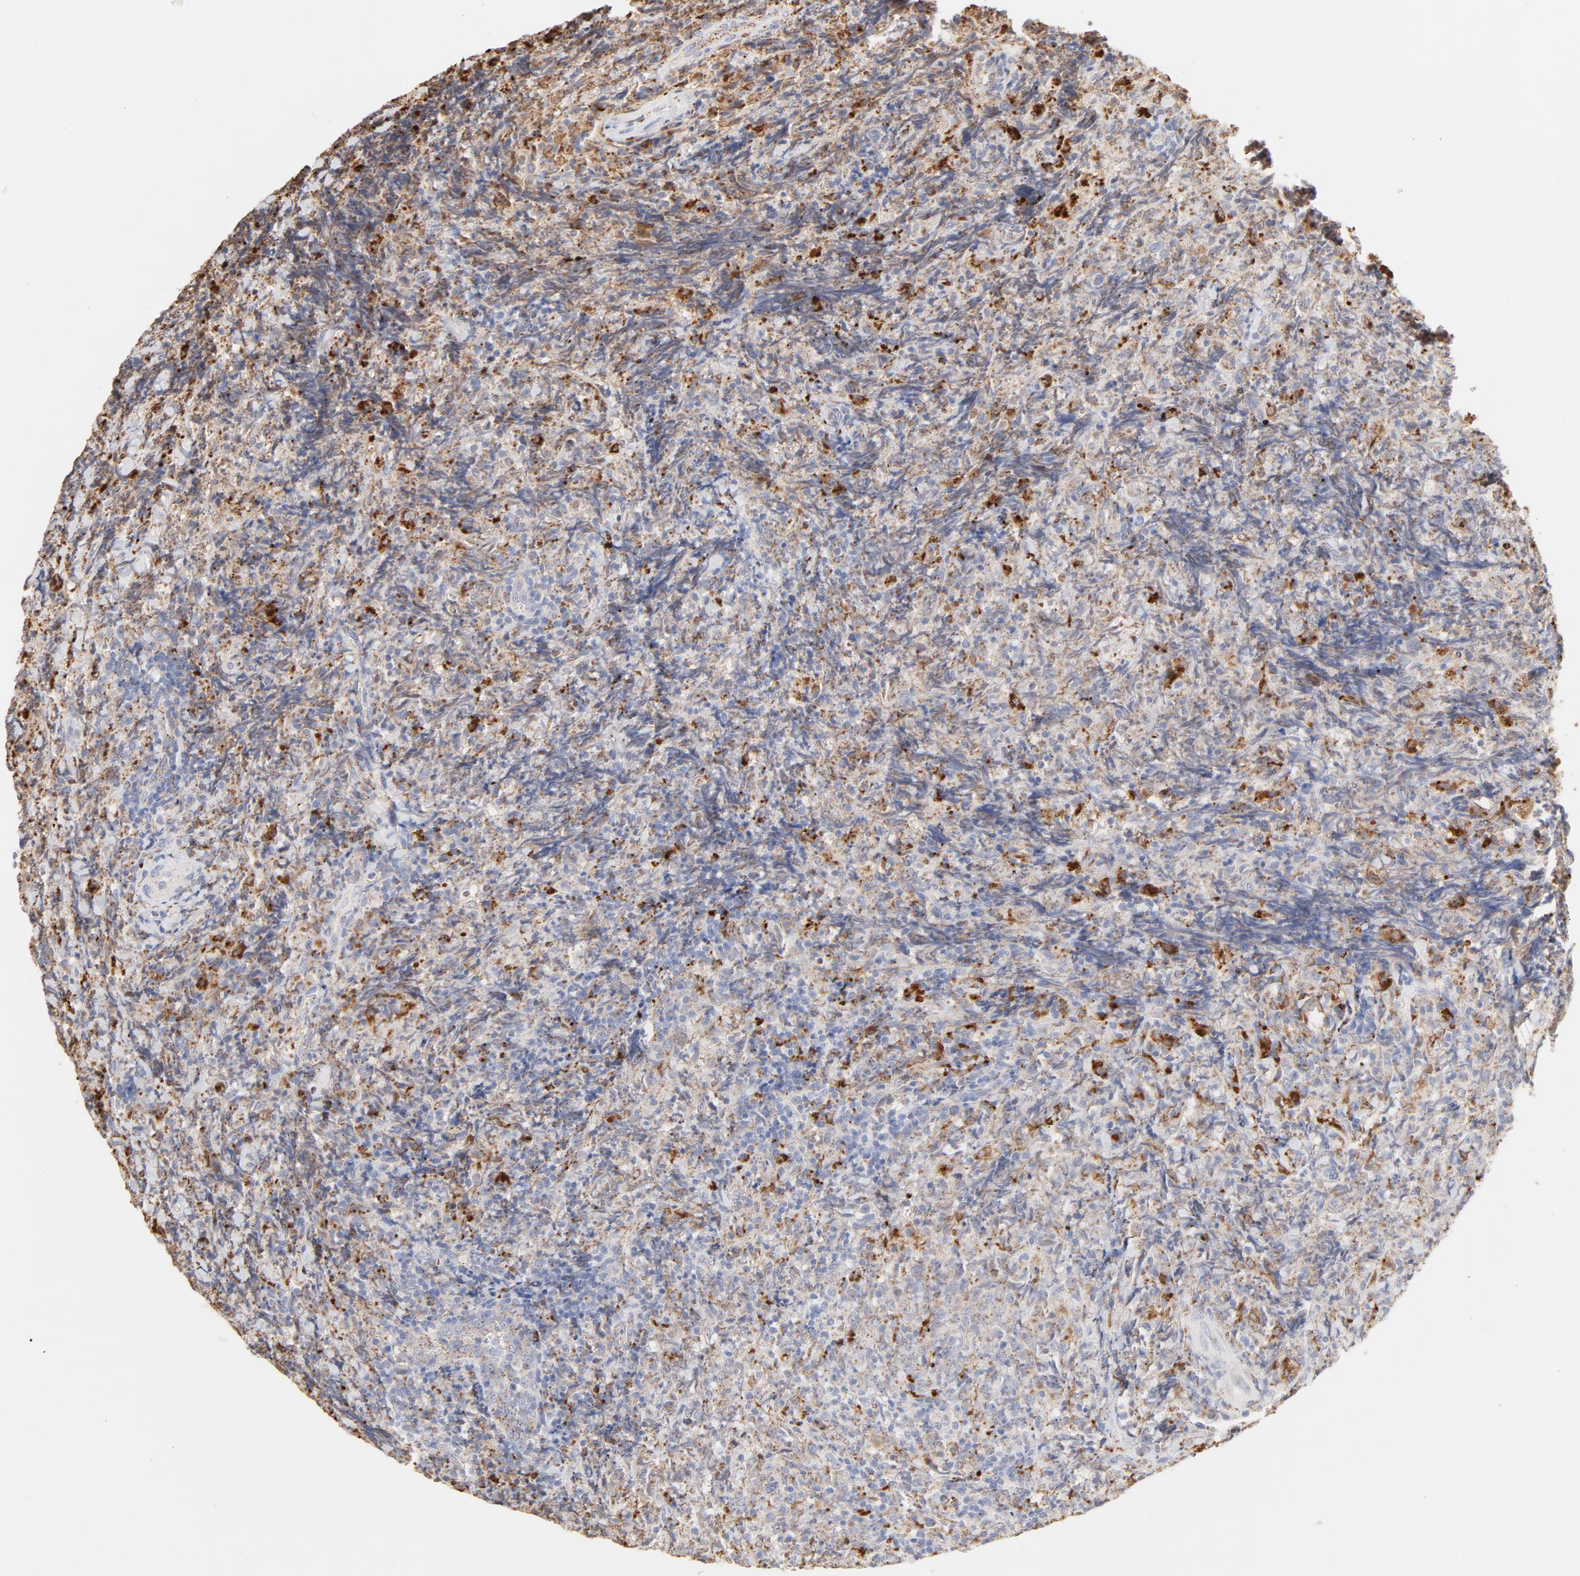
{"staining": {"intensity": "moderate", "quantity": "<25%", "location": "cytoplasmic/membranous"}, "tissue": "lymphoma", "cell_type": "Tumor cells", "image_type": "cancer", "snomed": [{"axis": "morphology", "description": "Malignant lymphoma, non-Hodgkin's type, High grade"}, {"axis": "topography", "description": "Tonsil"}], "caption": "The image exhibits a brown stain indicating the presence of a protein in the cytoplasmic/membranous of tumor cells in high-grade malignant lymphoma, non-Hodgkin's type.", "gene": "CTSH", "patient": {"sex": "female", "age": 36}}